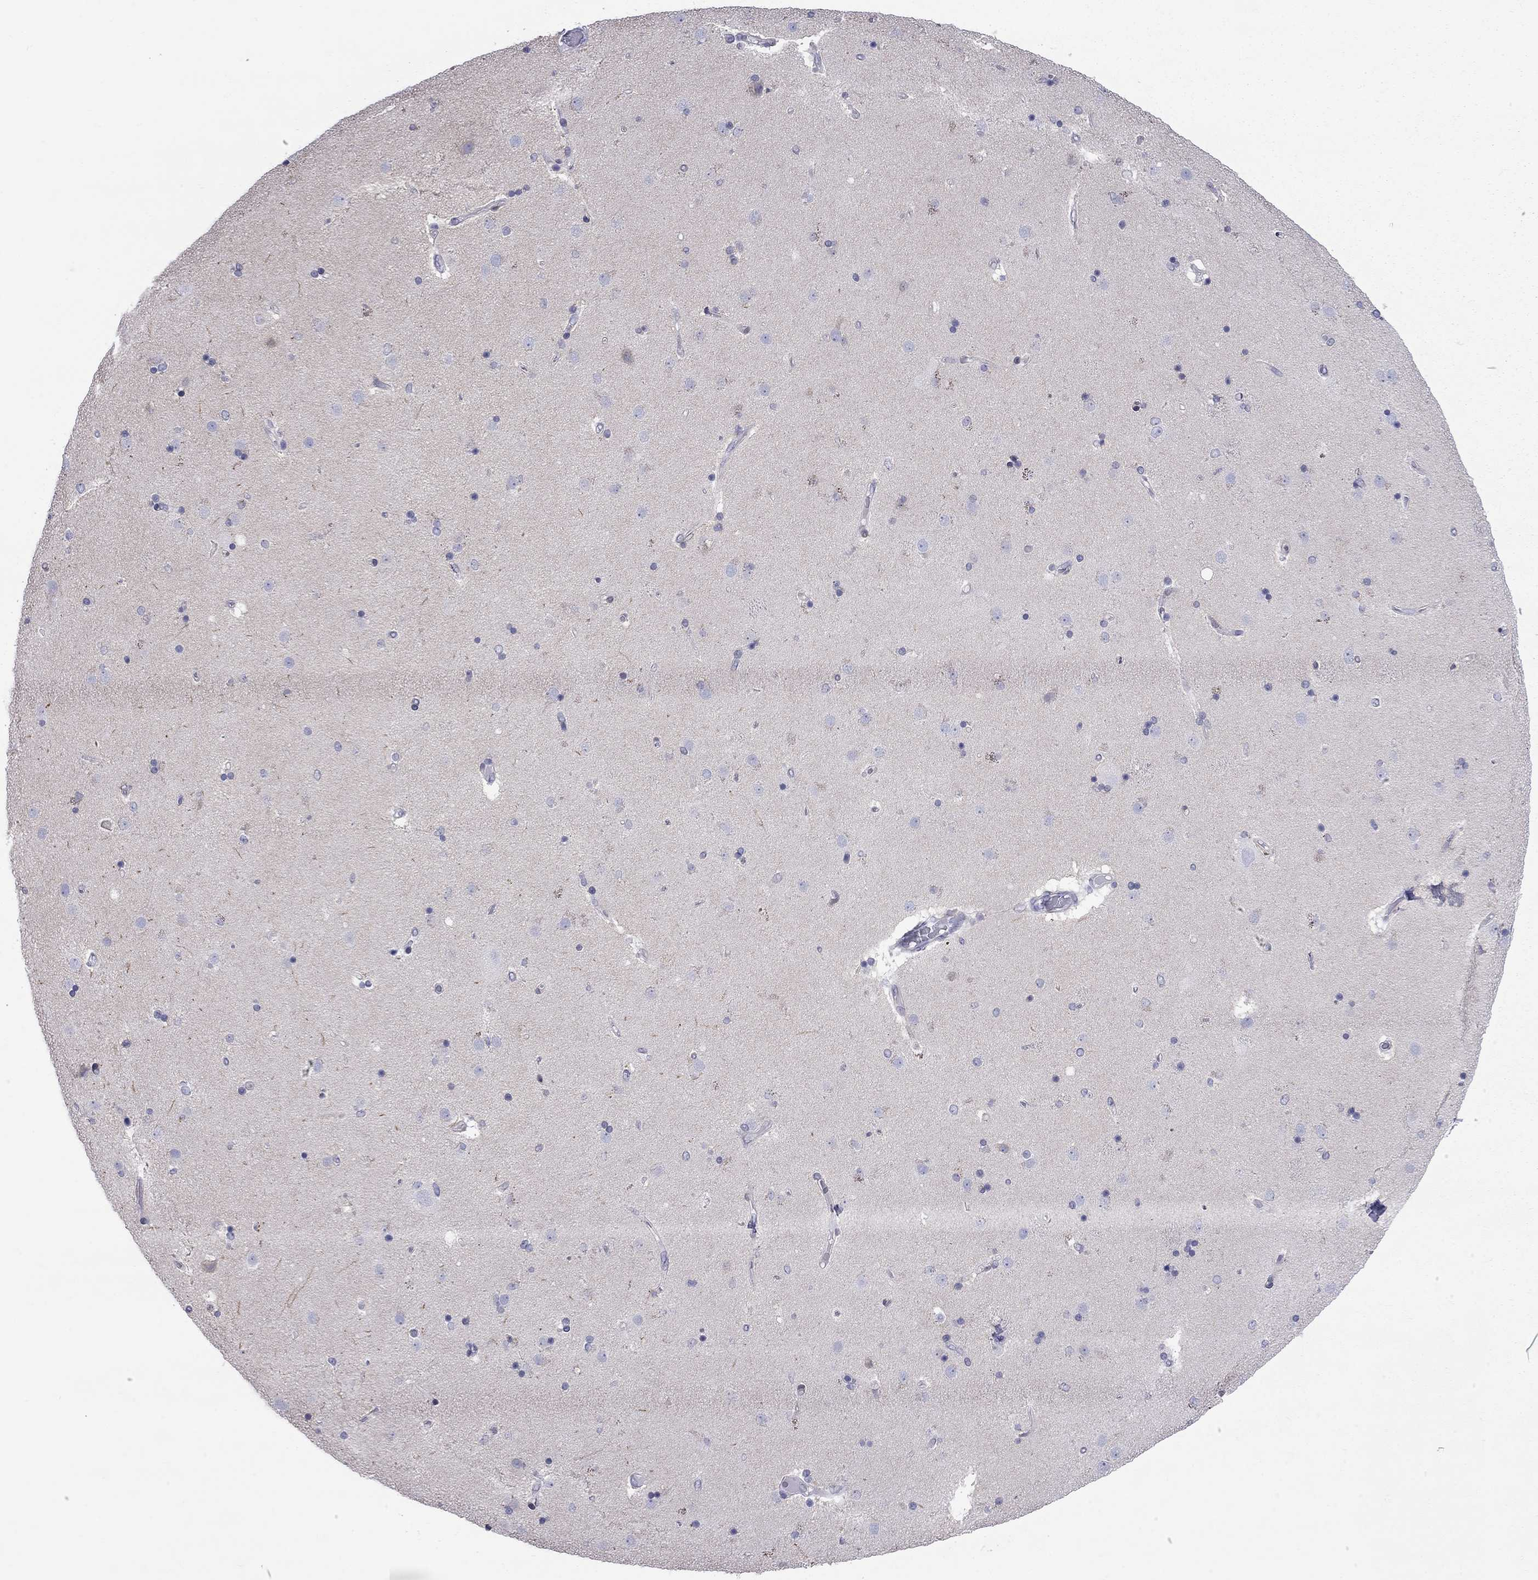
{"staining": {"intensity": "negative", "quantity": "none", "location": "none"}, "tissue": "caudate", "cell_type": "Glial cells", "image_type": "normal", "snomed": [{"axis": "morphology", "description": "Normal tissue, NOS"}, {"axis": "topography", "description": "Lateral ventricle wall"}], "caption": "Immunohistochemistry of benign human caudate displays no staining in glial cells. Nuclei are stained in blue.", "gene": "SLC46A2", "patient": {"sex": "female", "age": 71}}